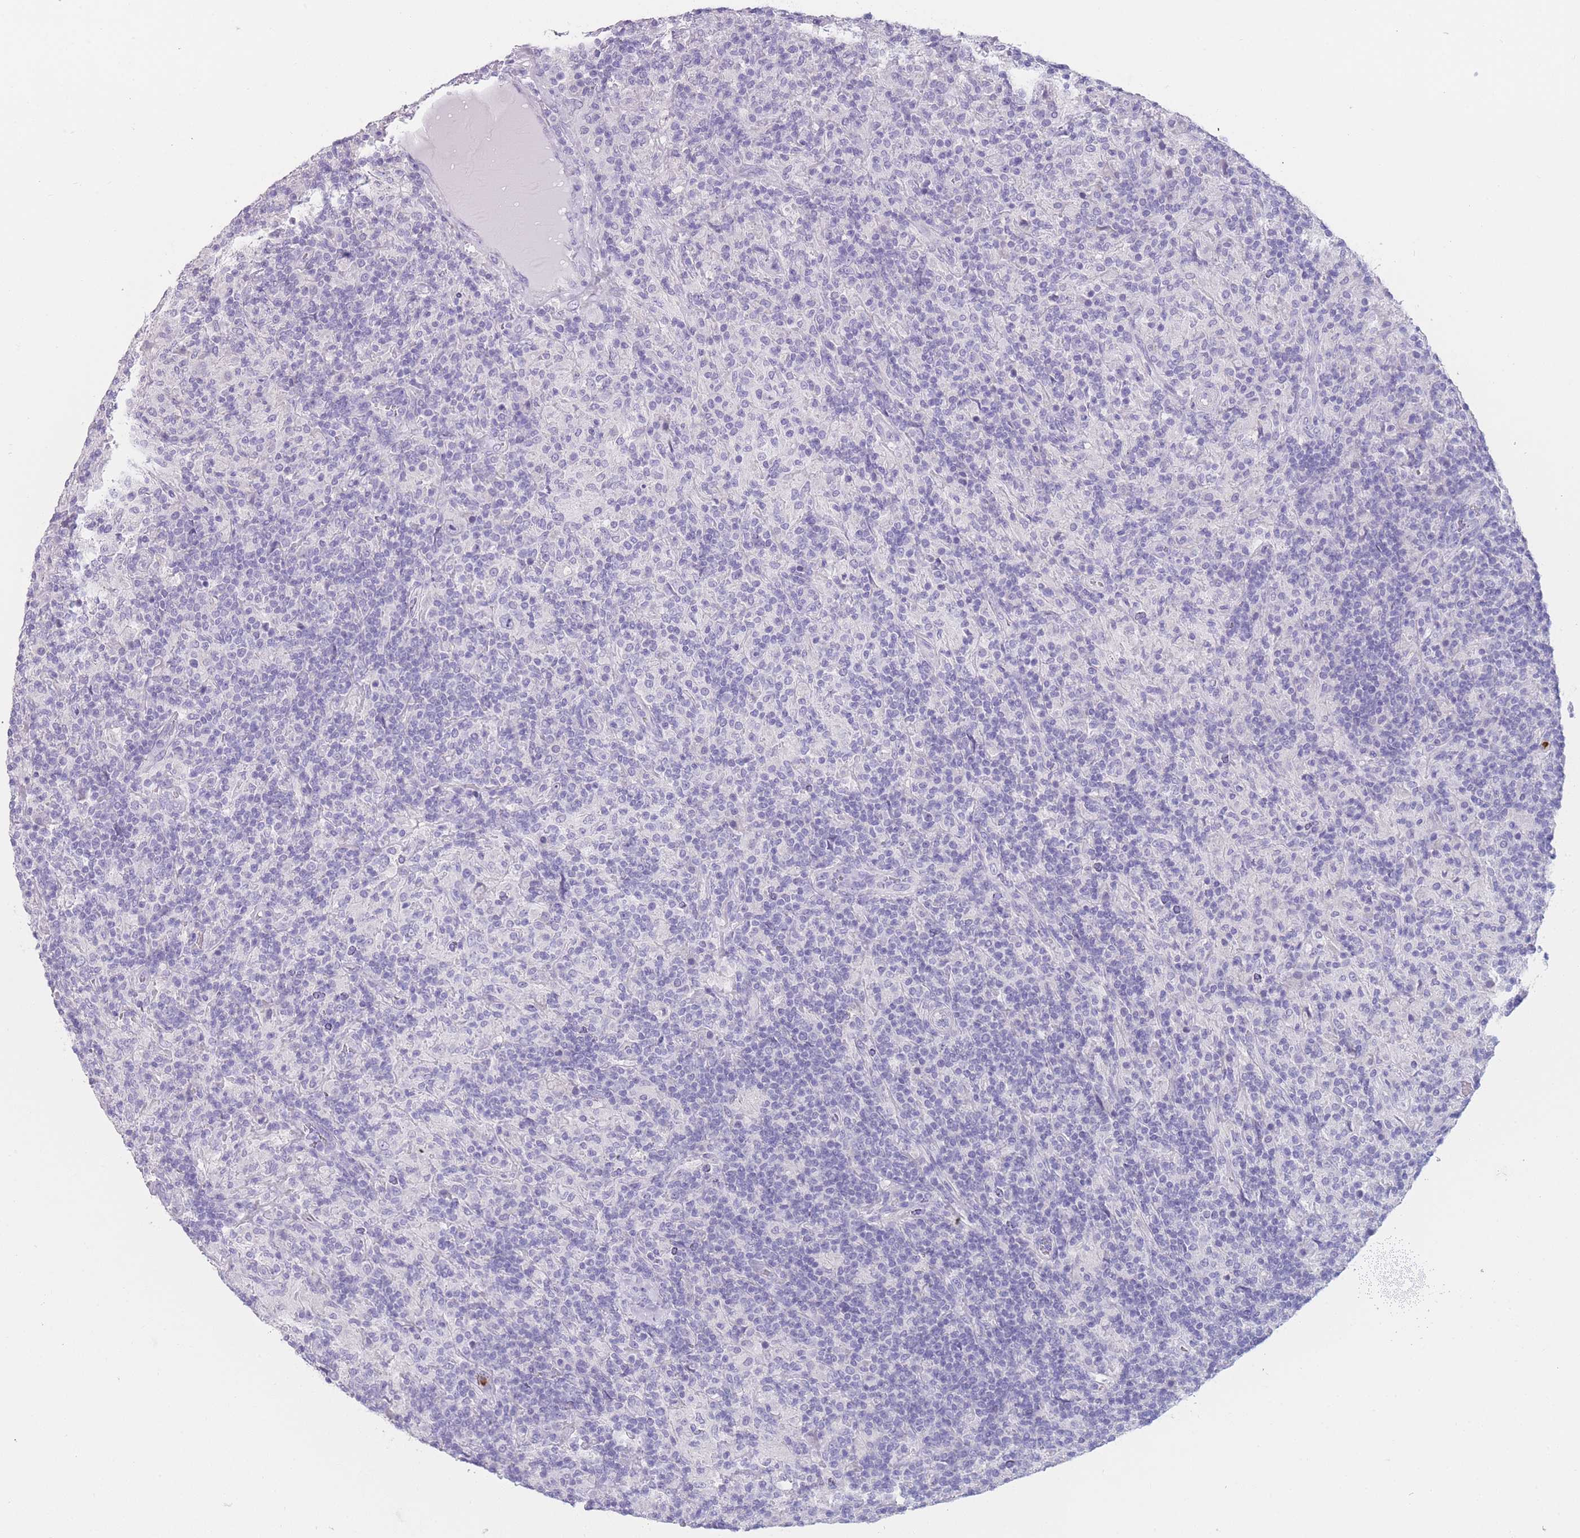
{"staining": {"intensity": "negative", "quantity": "none", "location": "none"}, "tissue": "lymphoma", "cell_type": "Tumor cells", "image_type": "cancer", "snomed": [{"axis": "morphology", "description": "Hodgkin's disease, NOS"}, {"axis": "topography", "description": "Lymph node"}], "caption": "This is an IHC micrograph of human lymphoma. There is no staining in tumor cells.", "gene": "ZNF627", "patient": {"sex": "male", "age": 70}}